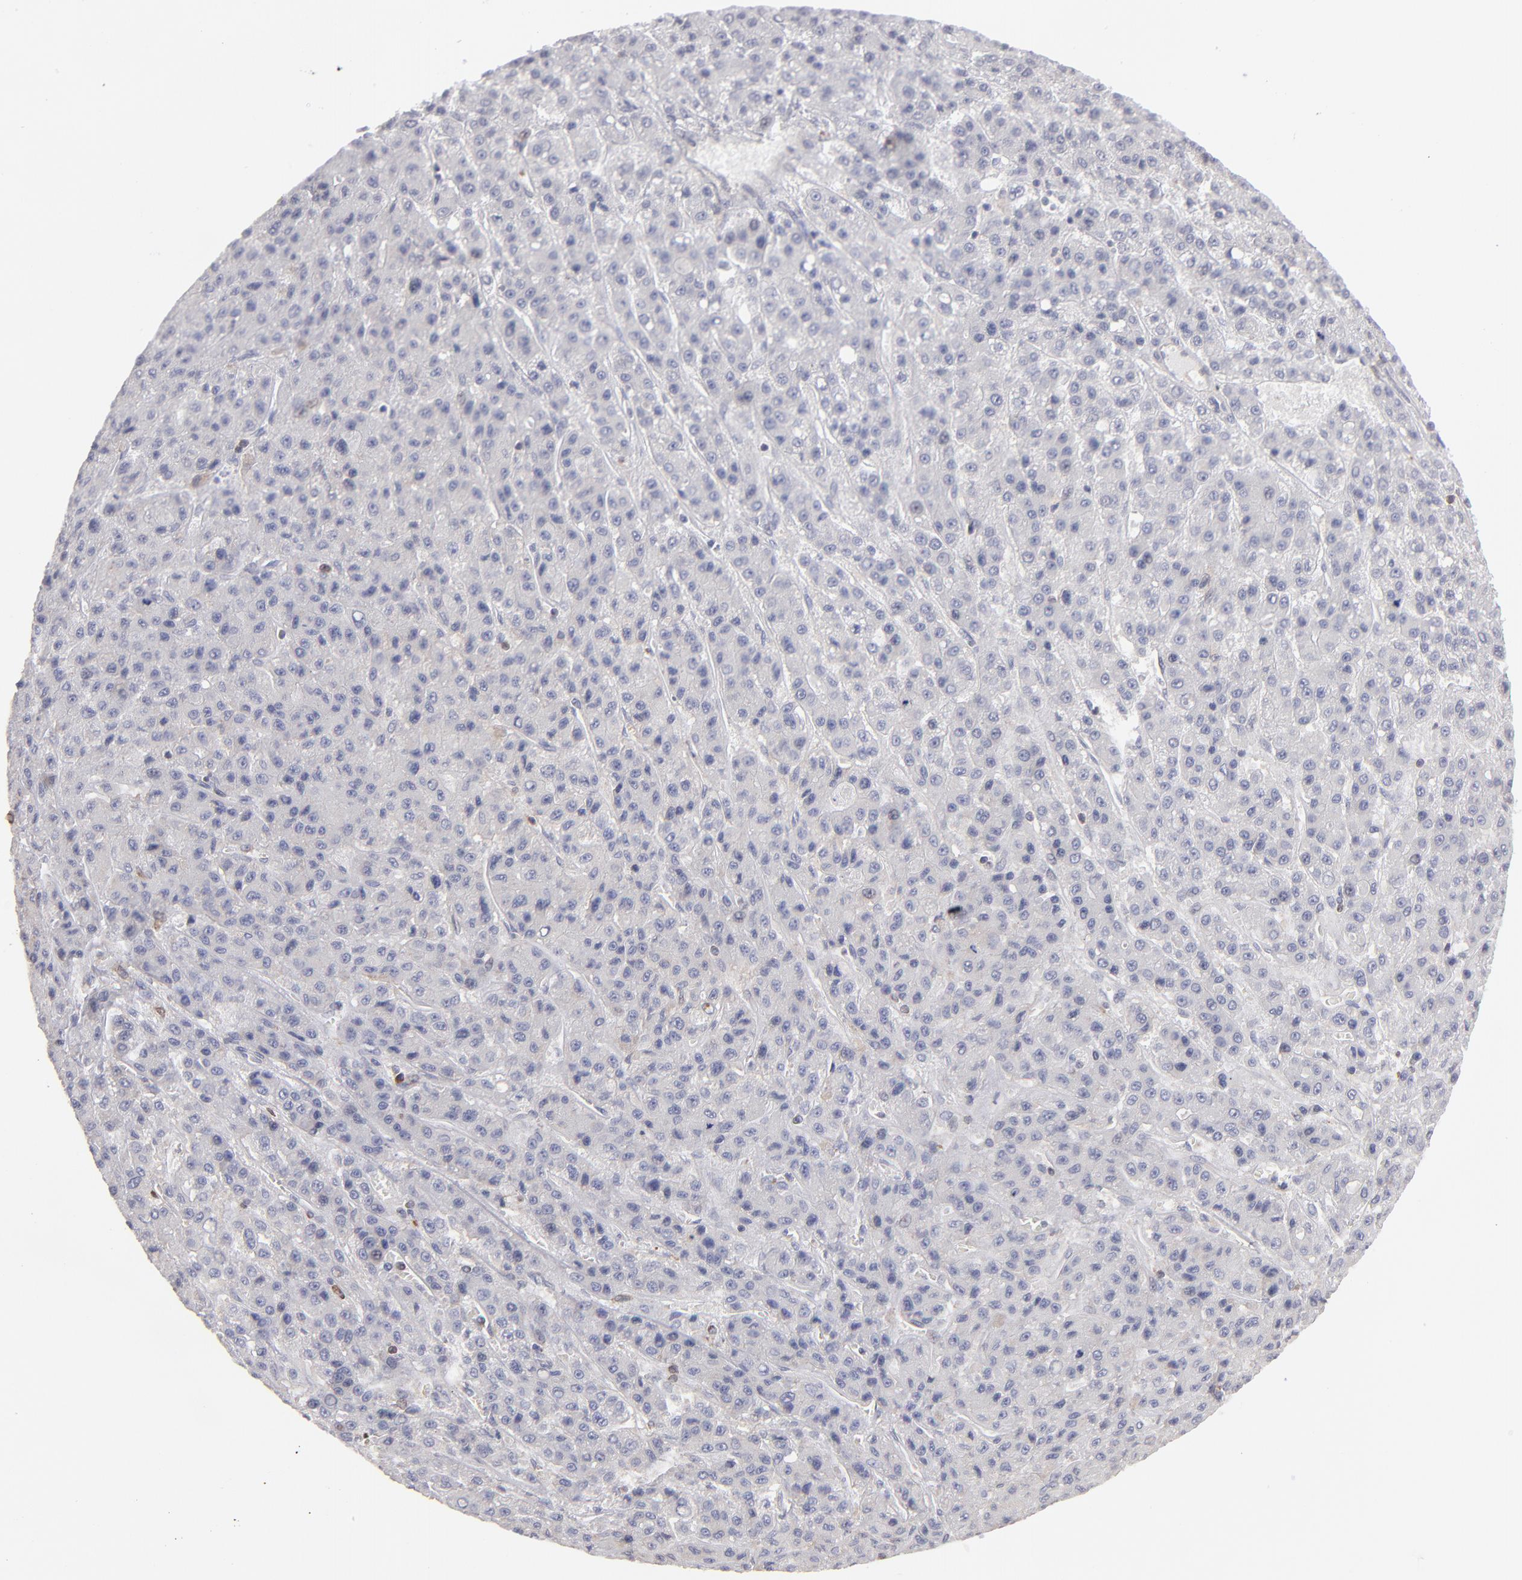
{"staining": {"intensity": "negative", "quantity": "none", "location": "none"}, "tissue": "liver cancer", "cell_type": "Tumor cells", "image_type": "cancer", "snomed": [{"axis": "morphology", "description": "Carcinoma, Hepatocellular, NOS"}, {"axis": "topography", "description": "Liver"}], "caption": "Tumor cells are negative for protein expression in human liver hepatocellular carcinoma.", "gene": "TMX1", "patient": {"sex": "male", "age": 70}}